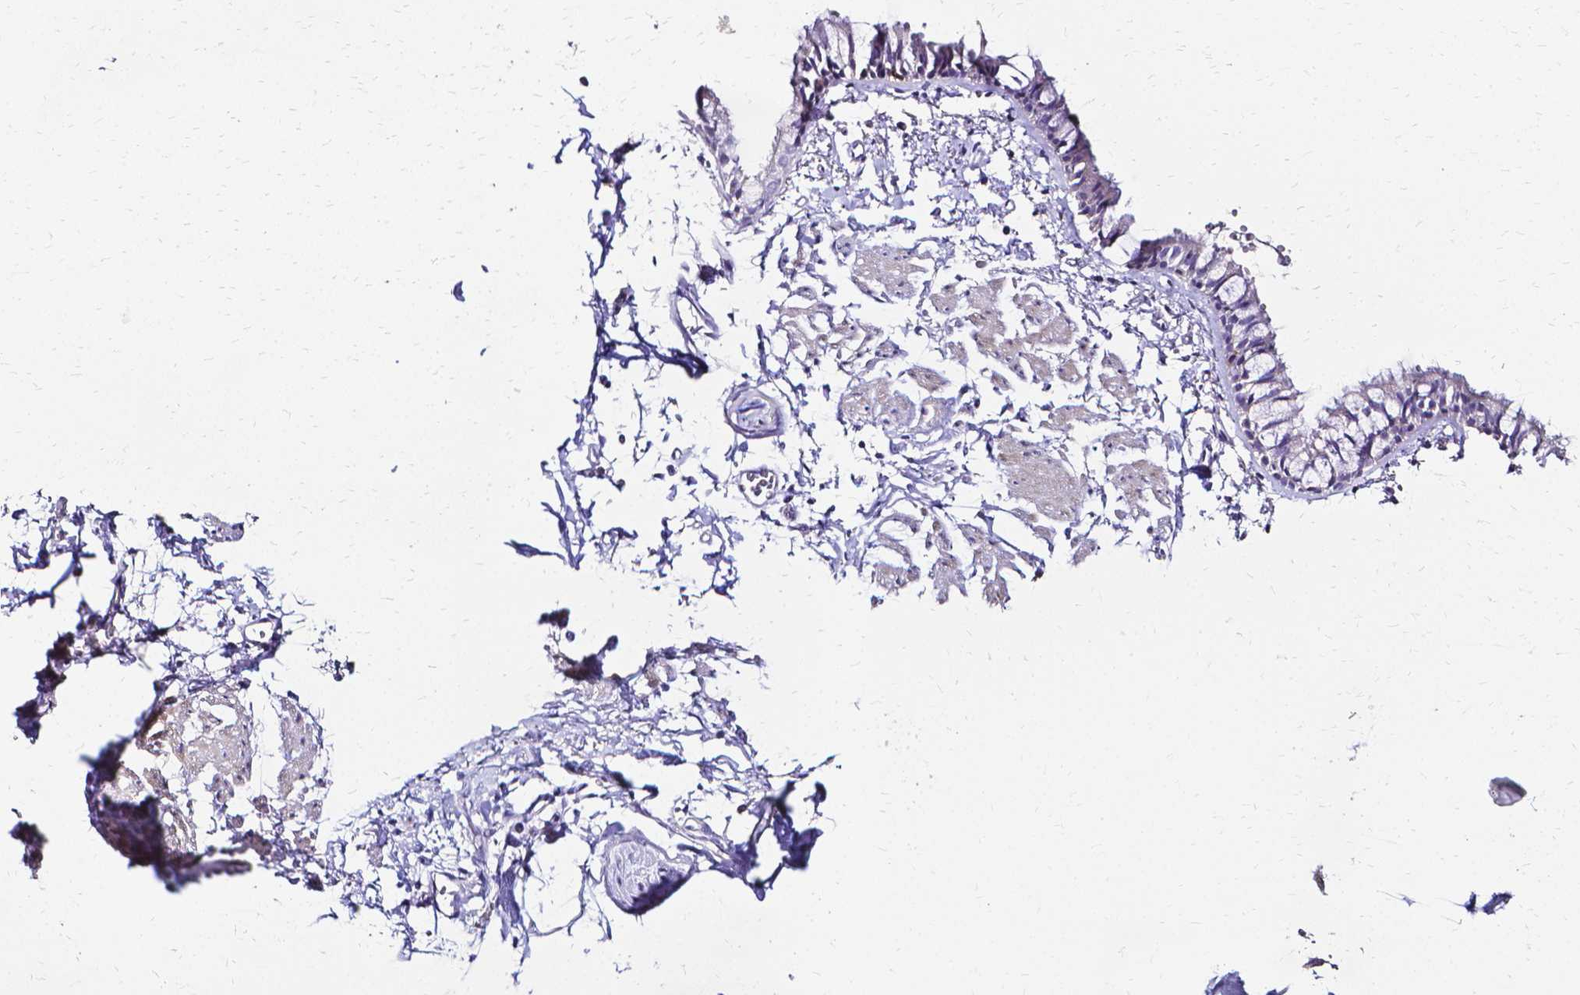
{"staining": {"intensity": "negative", "quantity": "none", "location": "none"}, "tissue": "bronchus", "cell_type": "Respiratory epithelial cells", "image_type": "normal", "snomed": [{"axis": "morphology", "description": "Normal tissue, NOS"}, {"axis": "topography", "description": "Cartilage tissue"}, {"axis": "topography", "description": "Bronchus"}, {"axis": "topography", "description": "Peripheral nerve tissue"}], "caption": "This is an immunohistochemistry photomicrograph of normal human bronchus. There is no expression in respiratory epithelial cells.", "gene": "CCNB1", "patient": {"sex": "female", "age": 59}}